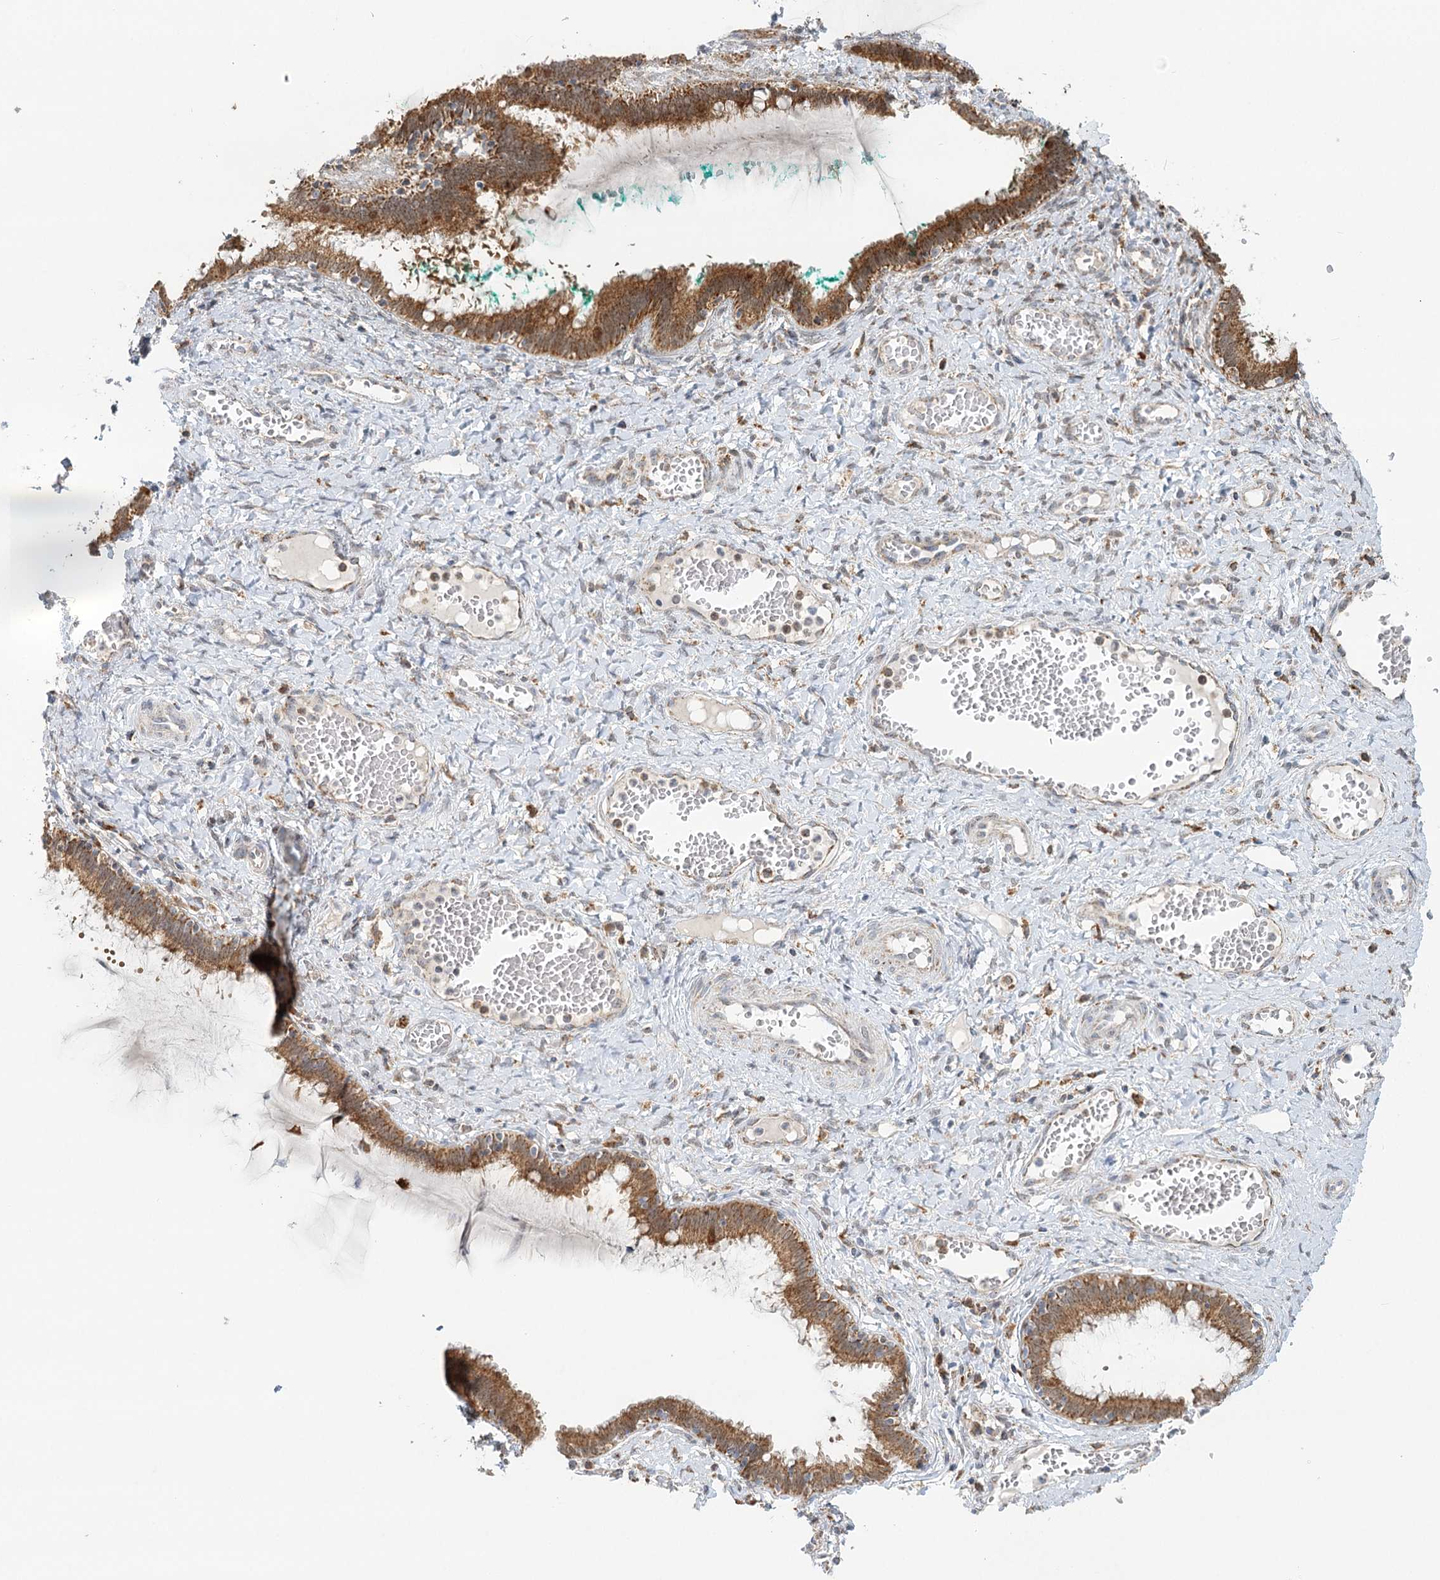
{"staining": {"intensity": "moderate", "quantity": ">75%", "location": "cytoplasmic/membranous"}, "tissue": "cervix", "cell_type": "Glandular cells", "image_type": "normal", "snomed": [{"axis": "morphology", "description": "Normal tissue, NOS"}, {"axis": "morphology", "description": "Adenocarcinoma, NOS"}, {"axis": "topography", "description": "Cervix"}], "caption": "Normal cervix demonstrates moderate cytoplasmic/membranous staining in approximately >75% of glandular cells.", "gene": "TAS1R1", "patient": {"sex": "female", "age": 29}}